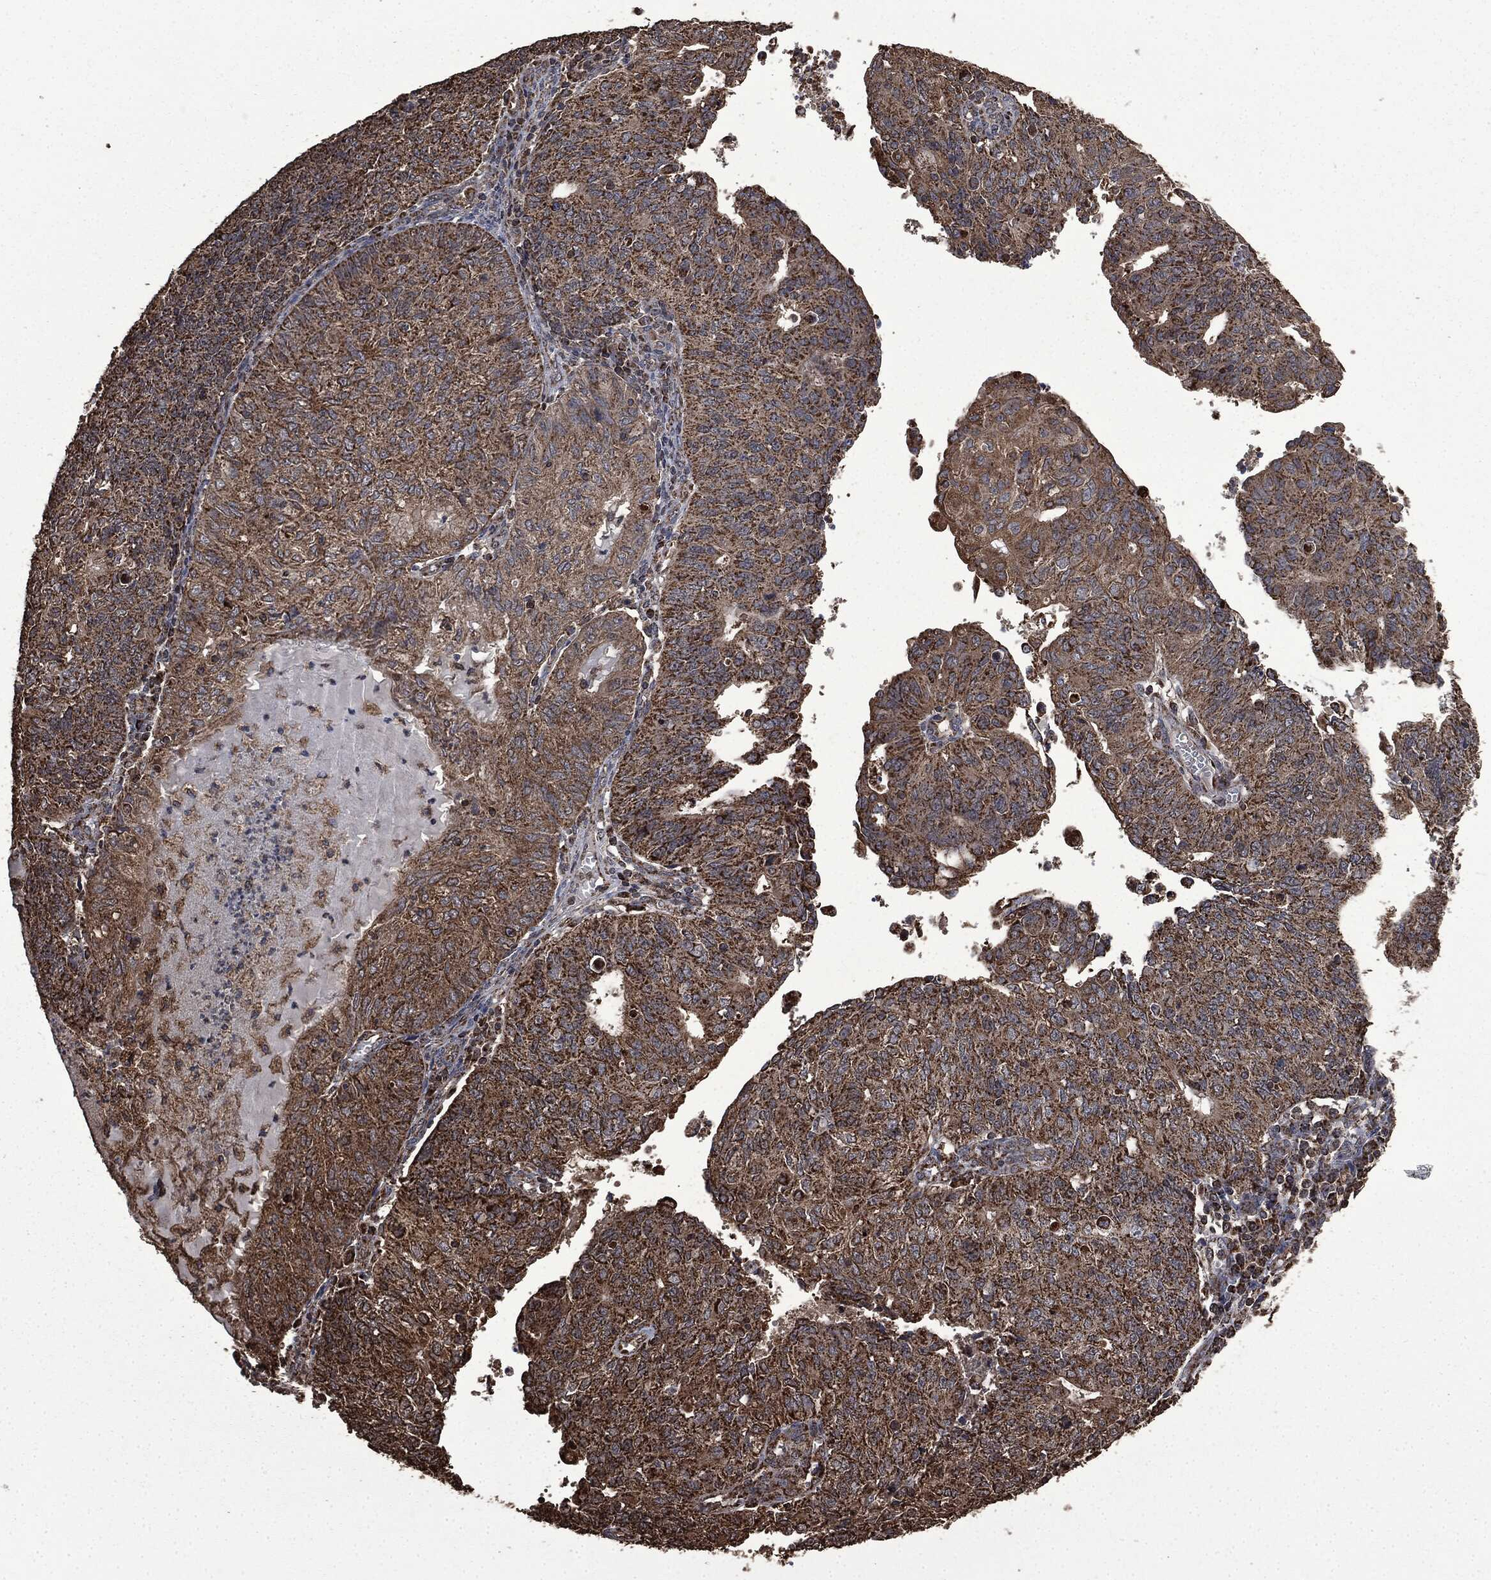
{"staining": {"intensity": "strong", "quantity": ">75%", "location": "cytoplasmic/membranous"}, "tissue": "endometrial cancer", "cell_type": "Tumor cells", "image_type": "cancer", "snomed": [{"axis": "morphology", "description": "Adenocarcinoma, NOS"}, {"axis": "topography", "description": "Endometrium"}], "caption": "Endometrial adenocarcinoma tissue displays strong cytoplasmic/membranous staining in approximately >75% of tumor cells", "gene": "LIG3", "patient": {"sex": "female", "age": 82}}